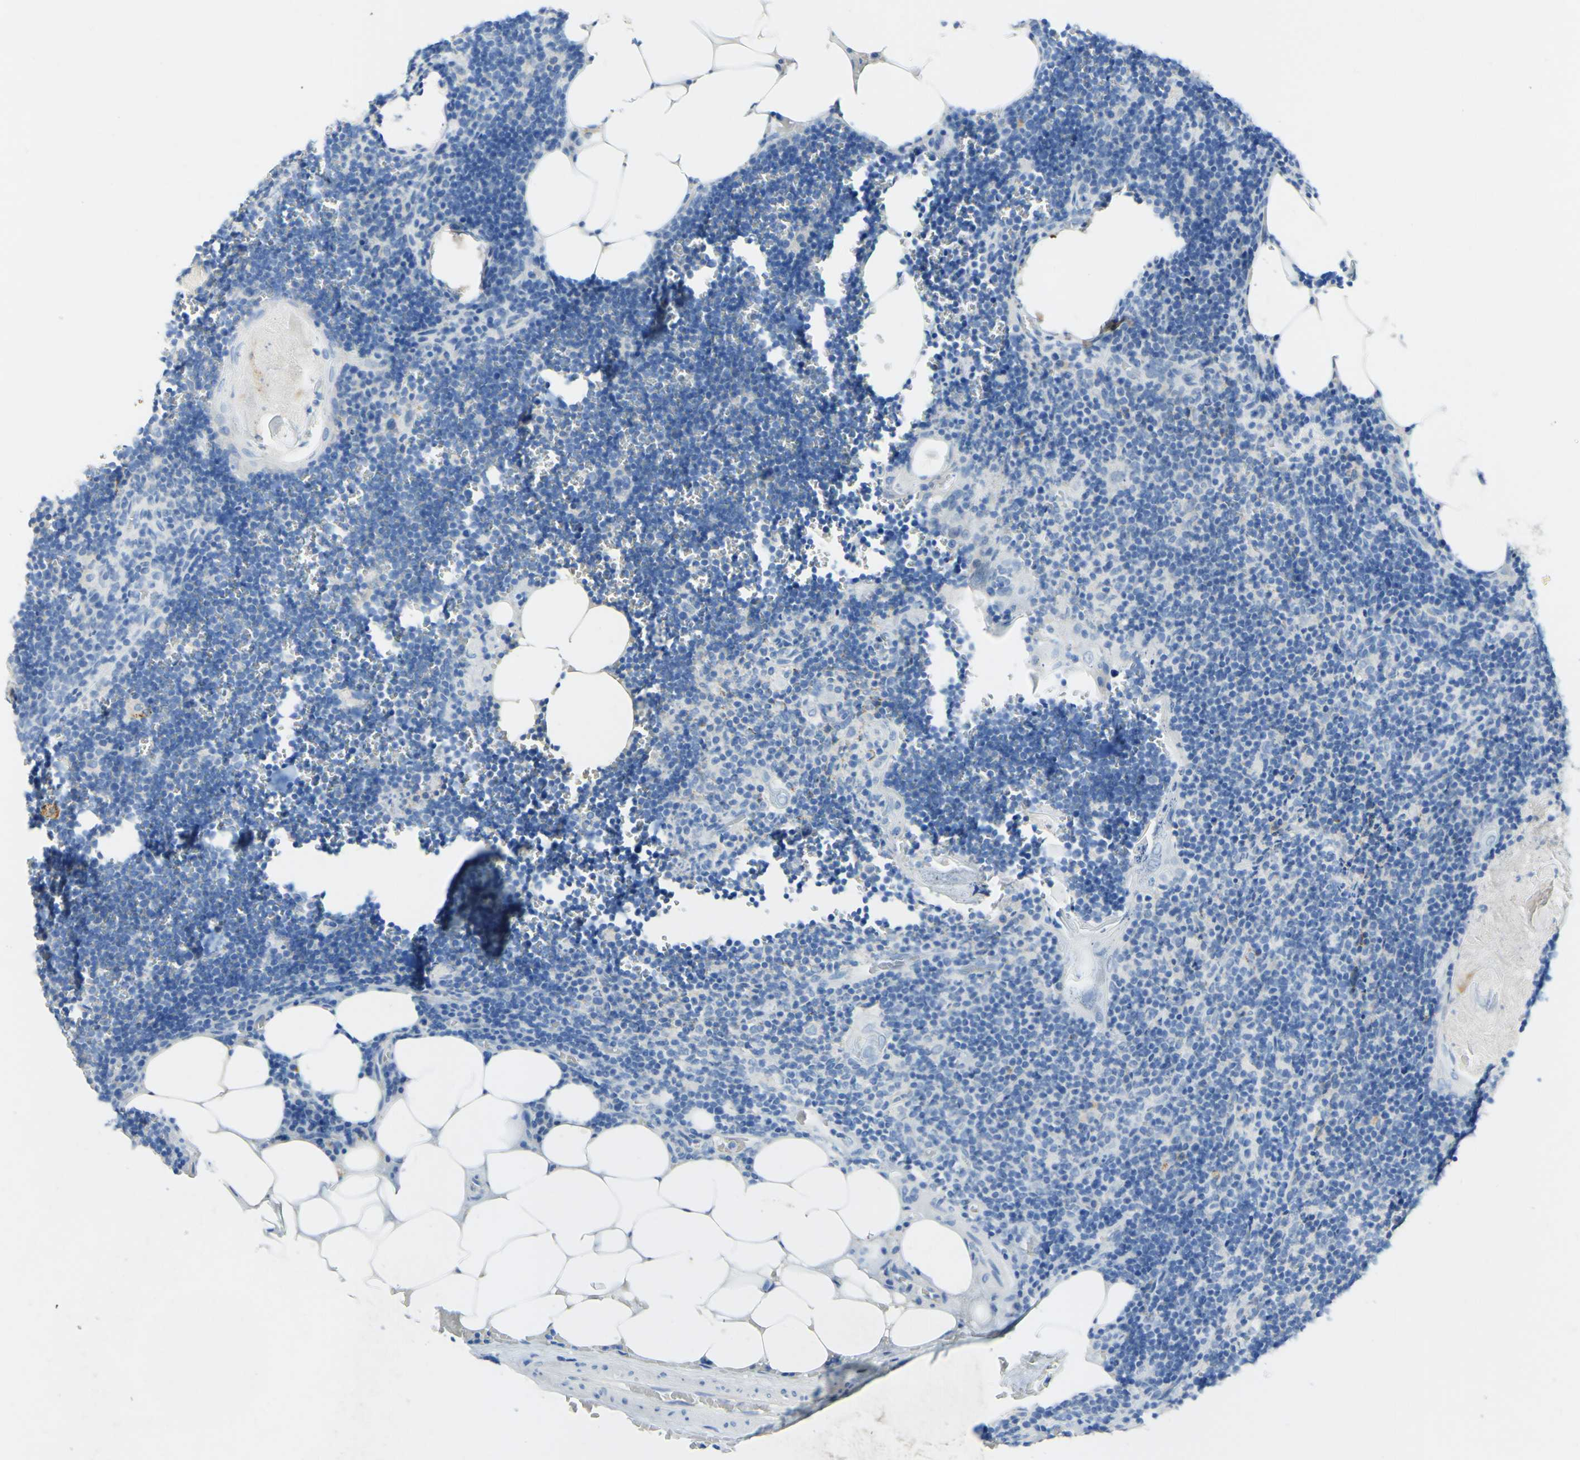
{"staining": {"intensity": "negative", "quantity": "none", "location": "none"}, "tissue": "lymph node", "cell_type": "Germinal center cells", "image_type": "normal", "snomed": [{"axis": "morphology", "description": "Normal tissue, NOS"}, {"axis": "topography", "description": "Lymph node"}], "caption": "DAB immunohistochemical staining of benign lymph node displays no significant staining in germinal center cells.", "gene": "FGF4", "patient": {"sex": "male", "age": 33}}